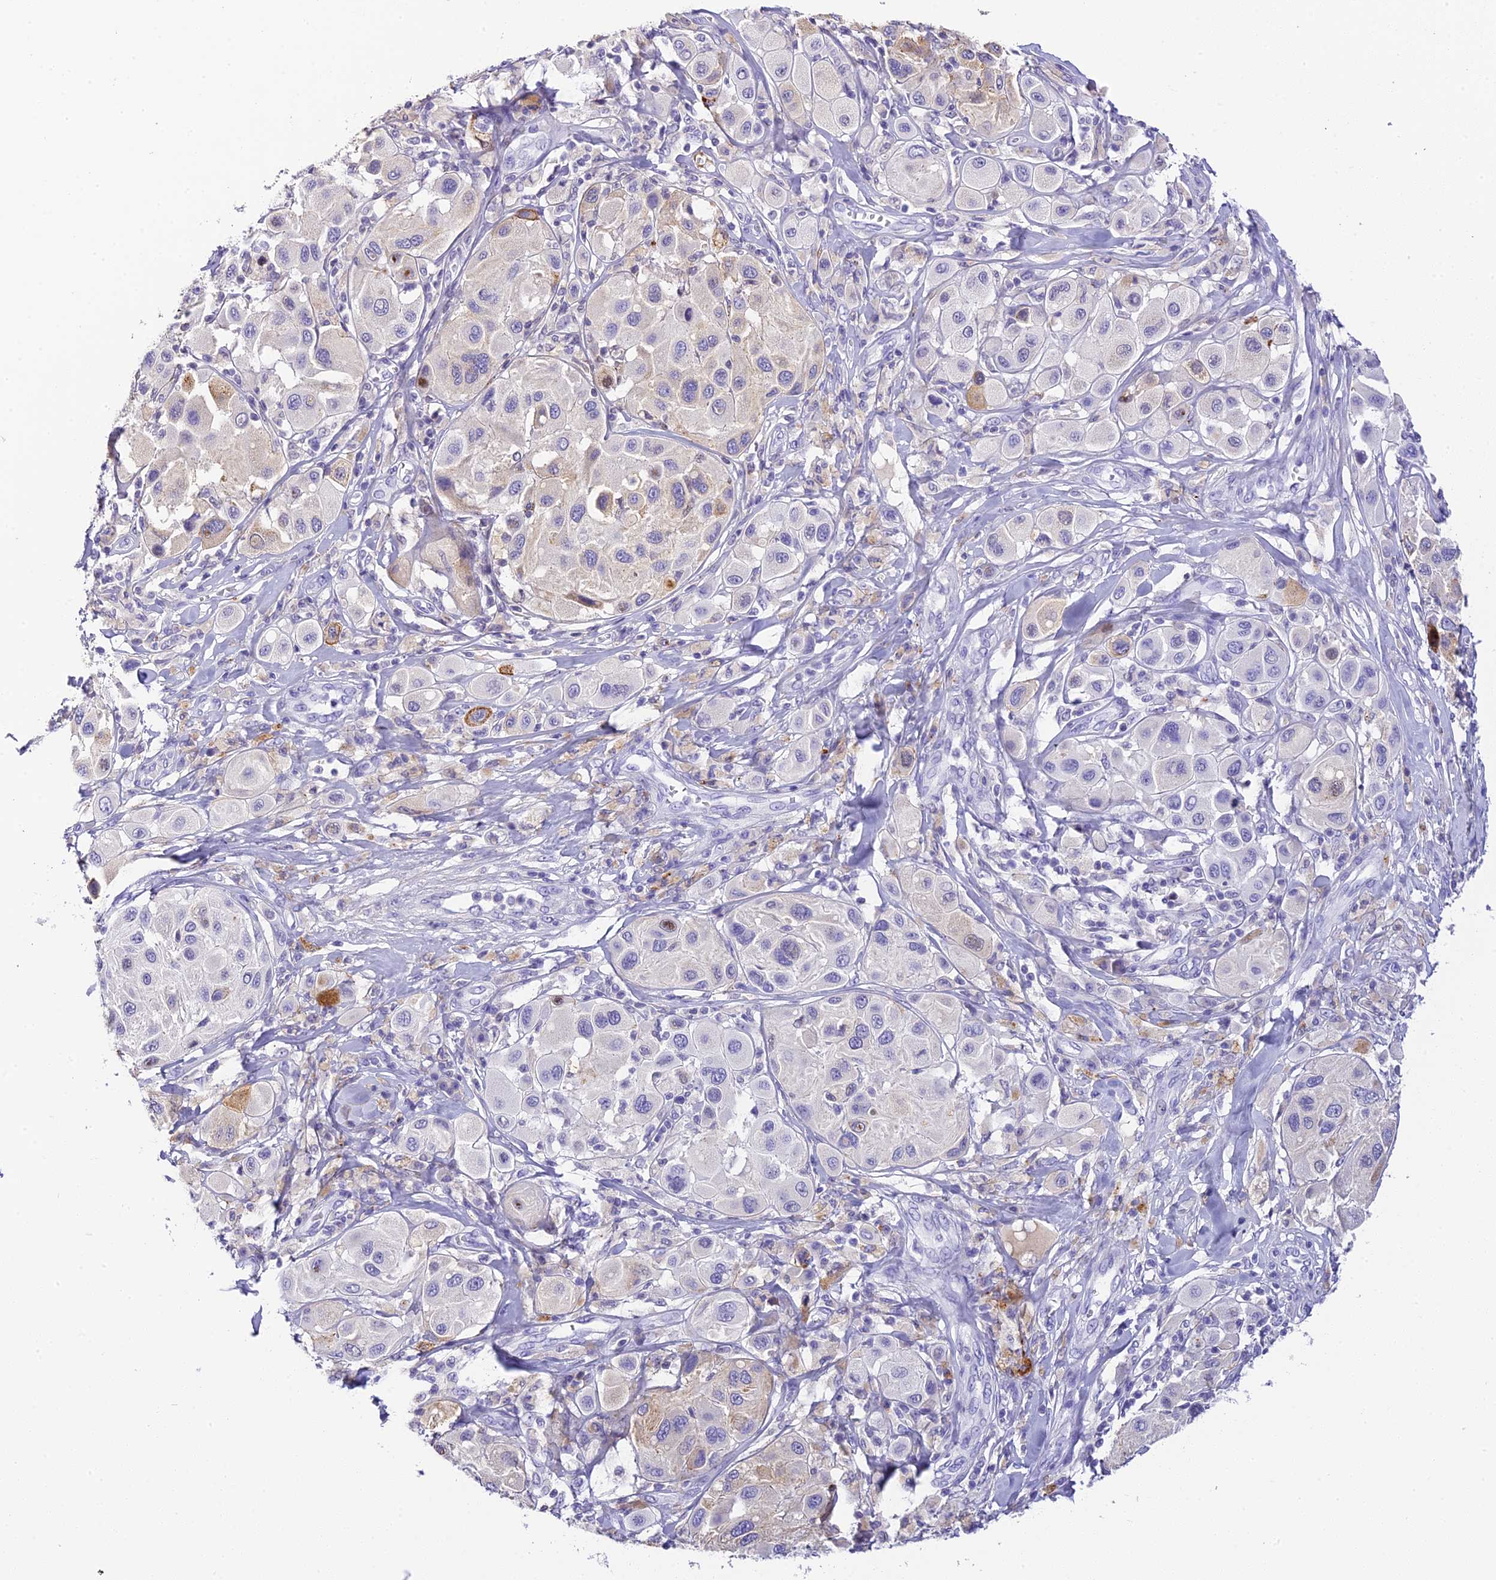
{"staining": {"intensity": "weak", "quantity": "<25%", "location": "cytoplasmic/membranous"}, "tissue": "melanoma", "cell_type": "Tumor cells", "image_type": "cancer", "snomed": [{"axis": "morphology", "description": "Malignant melanoma, Metastatic site"}, {"axis": "topography", "description": "Skin"}], "caption": "Tumor cells show no significant staining in malignant melanoma (metastatic site).", "gene": "C12orf29", "patient": {"sex": "male", "age": 41}}